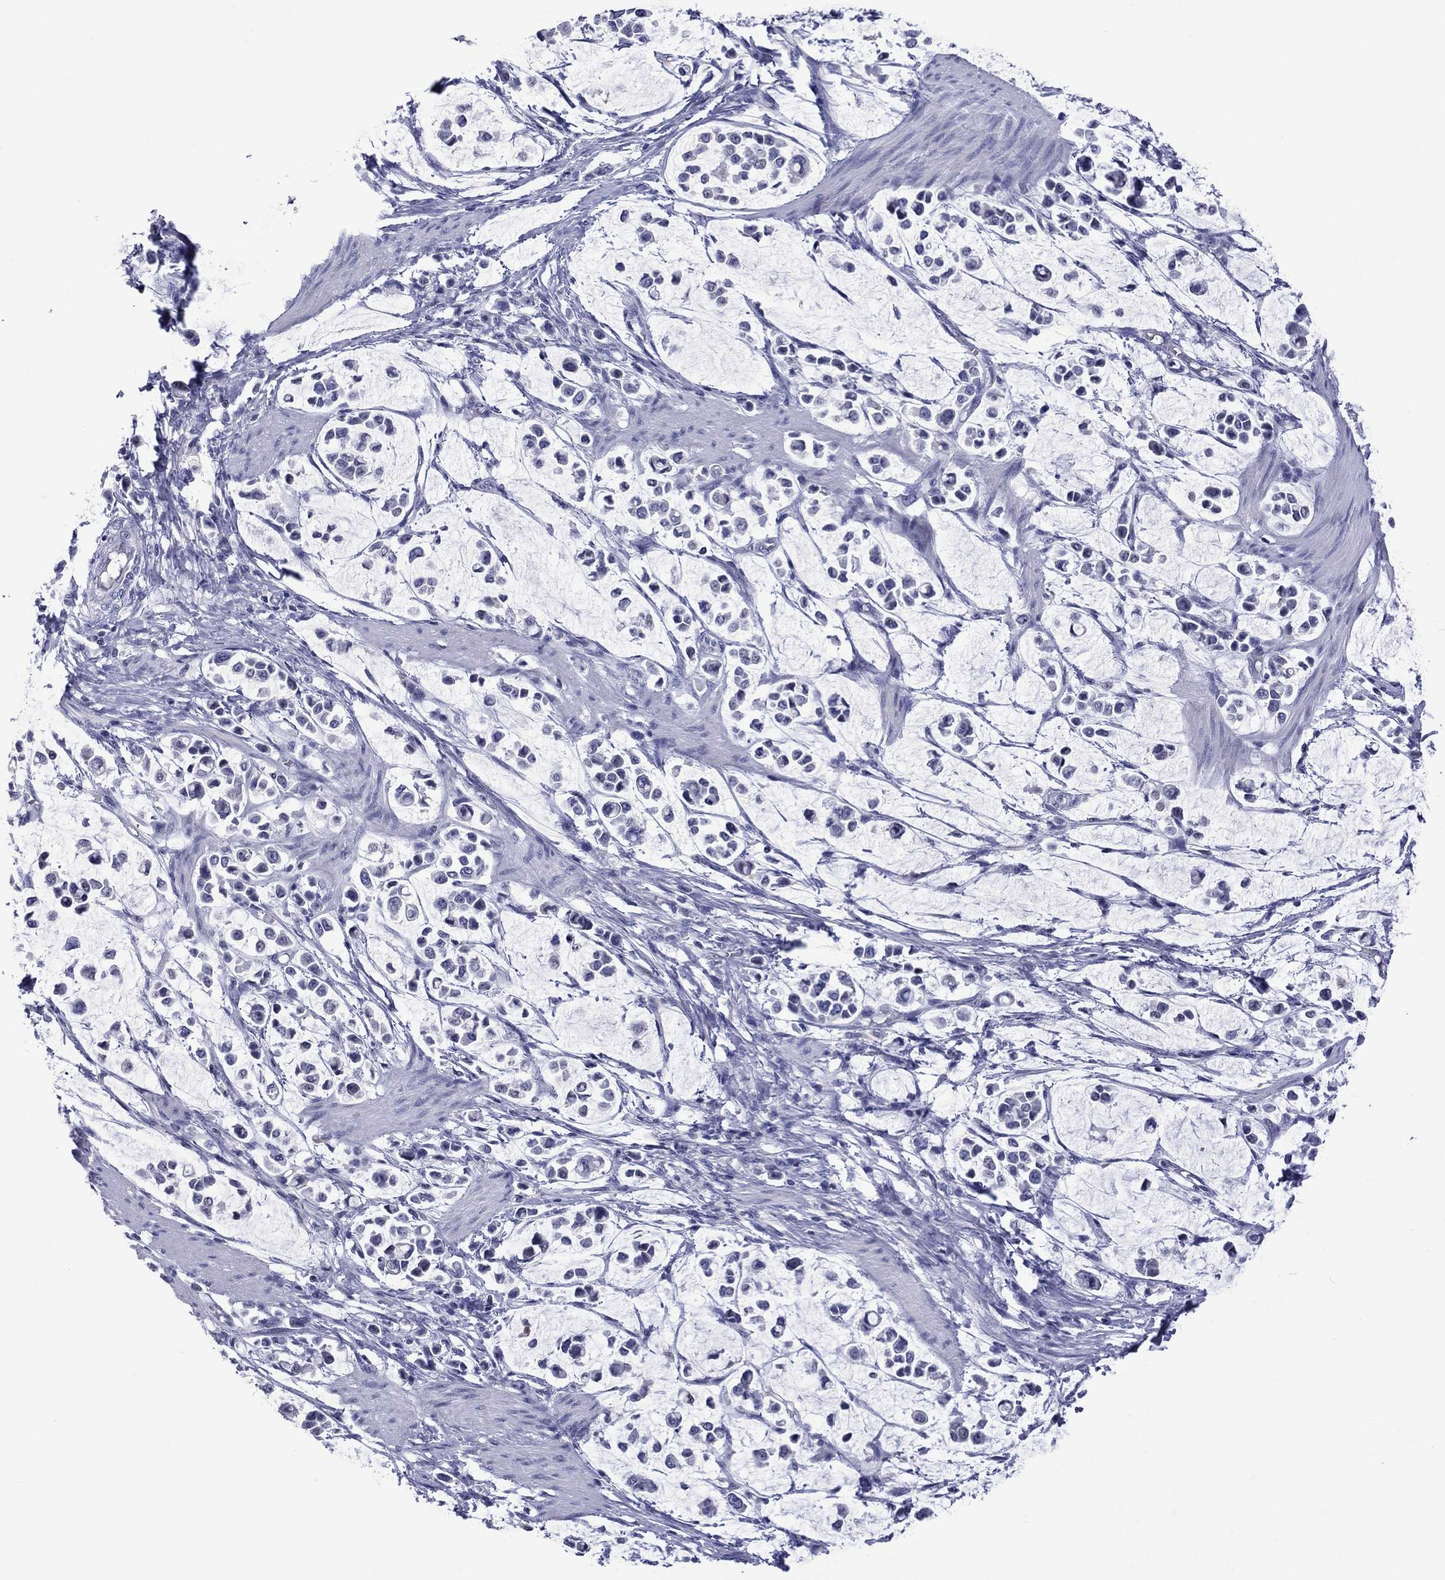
{"staining": {"intensity": "negative", "quantity": "none", "location": "none"}, "tissue": "stomach cancer", "cell_type": "Tumor cells", "image_type": "cancer", "snomed": [{"axis": "morphology", "description": "Adenocarcinoma, NOS"}, {"axis": "topography", "description": "Stomach"}], "caption": "Immunohistochemical staining of human stomach cancer exhibits no significant positivity in tumor cells. (Brightfield microscopy of DAB (3,3'-diaminobenzidine) immunohistochemistry (IHC) at high magnification).", "gene": "PIWIL1", "patient": {"sex": "male", "age": 82}}